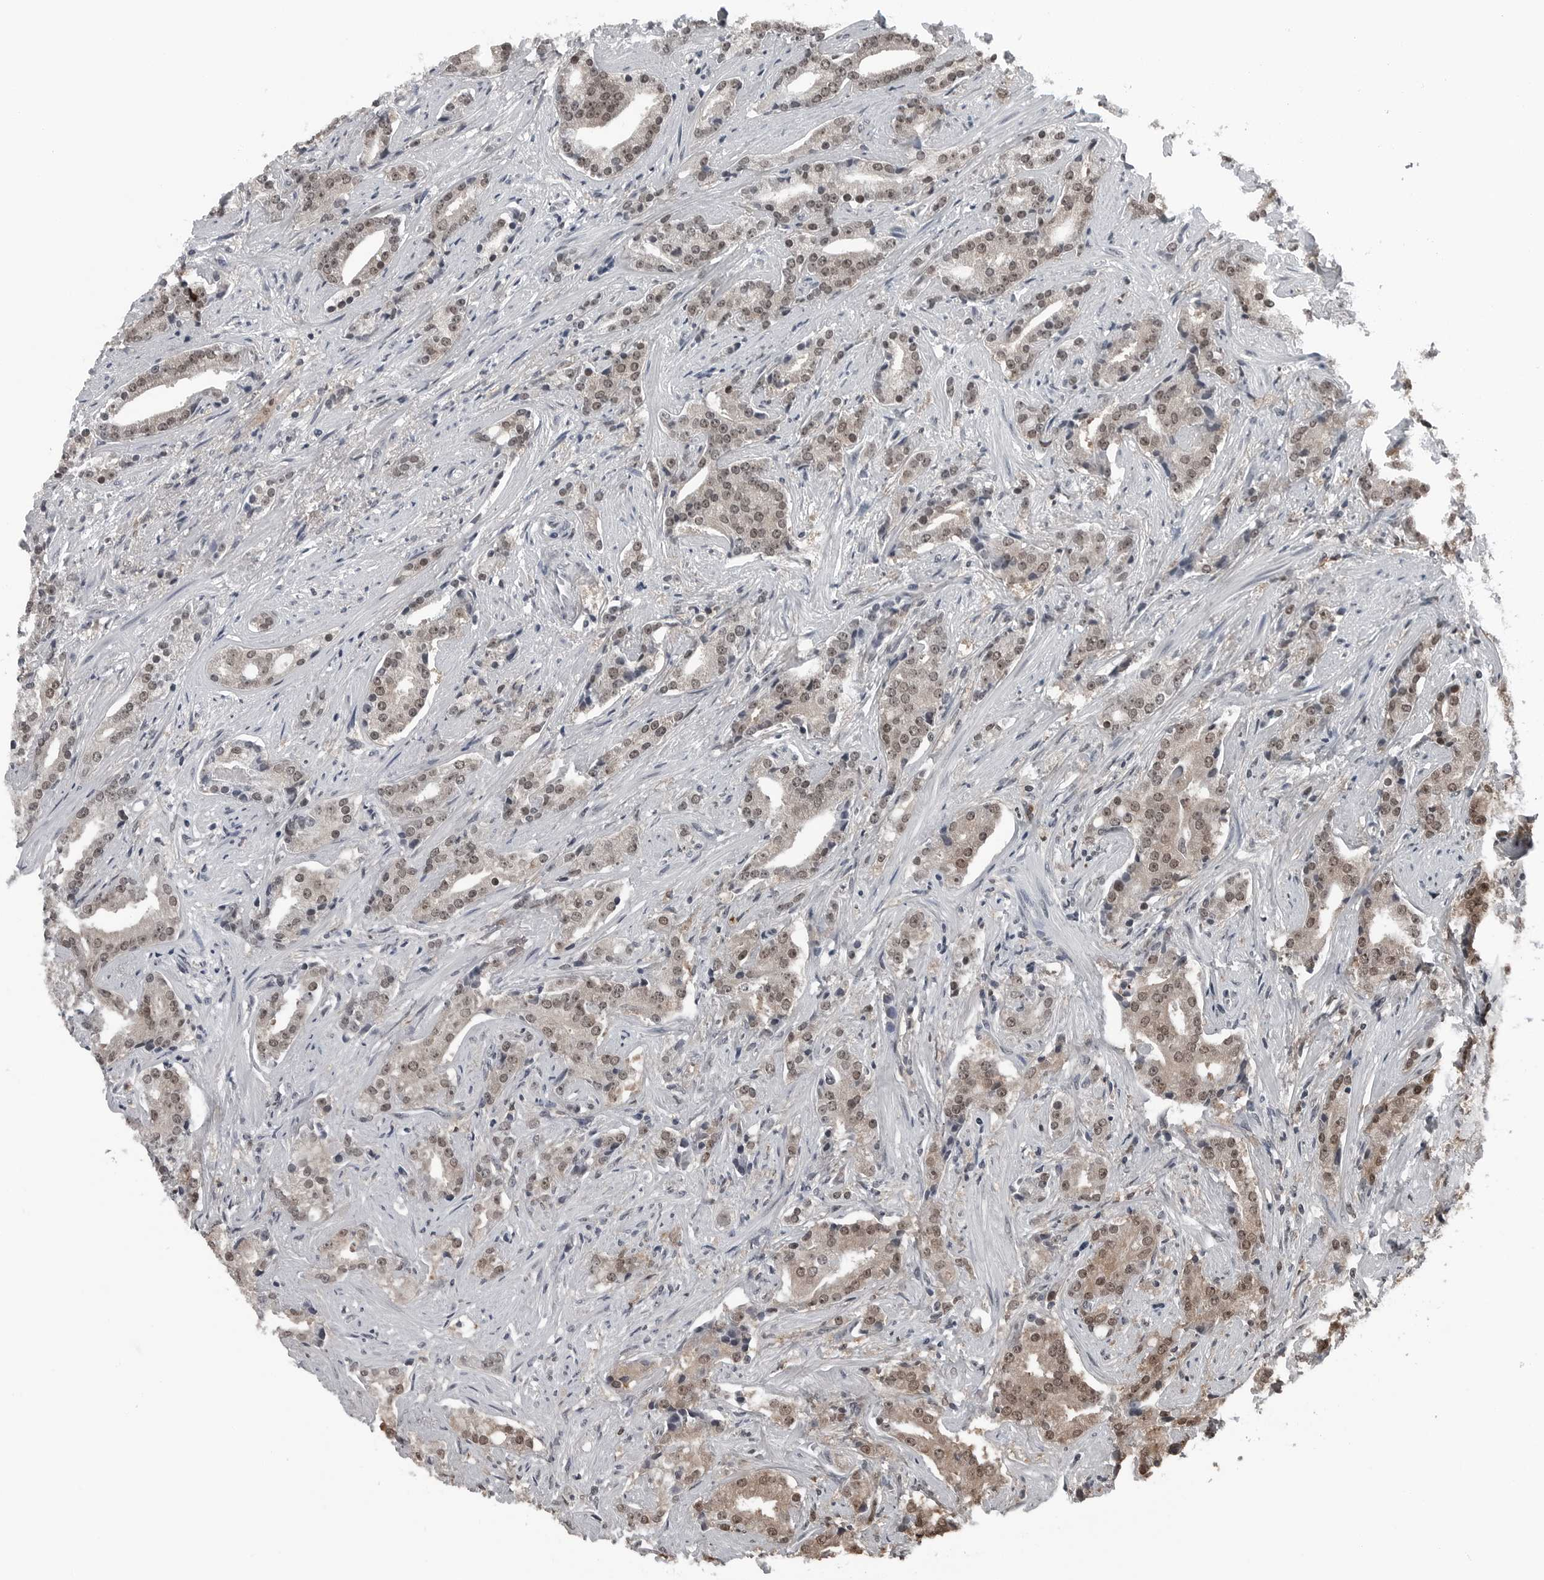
{"staining": {"intensity": "moderate", "quantity": ">75%", "location": "nuclear"}, "tissue": "prostate cancer", "cell_type": "Tumor cells", "image_type": "cancer", "snomed": [{"axis": "morphology", "description": "Adenocarcinoma, Low grade"}, {"axis": "topography", "description": "Prostate"}], "caption": "There is medium levels of moderate nuclear expression in tumor cells of prostate cancer, as demonstrated by immunohistochemical staining (brown color).", "gene": "AKR1A1", "patient": {"sex": "male", "age": 67}}